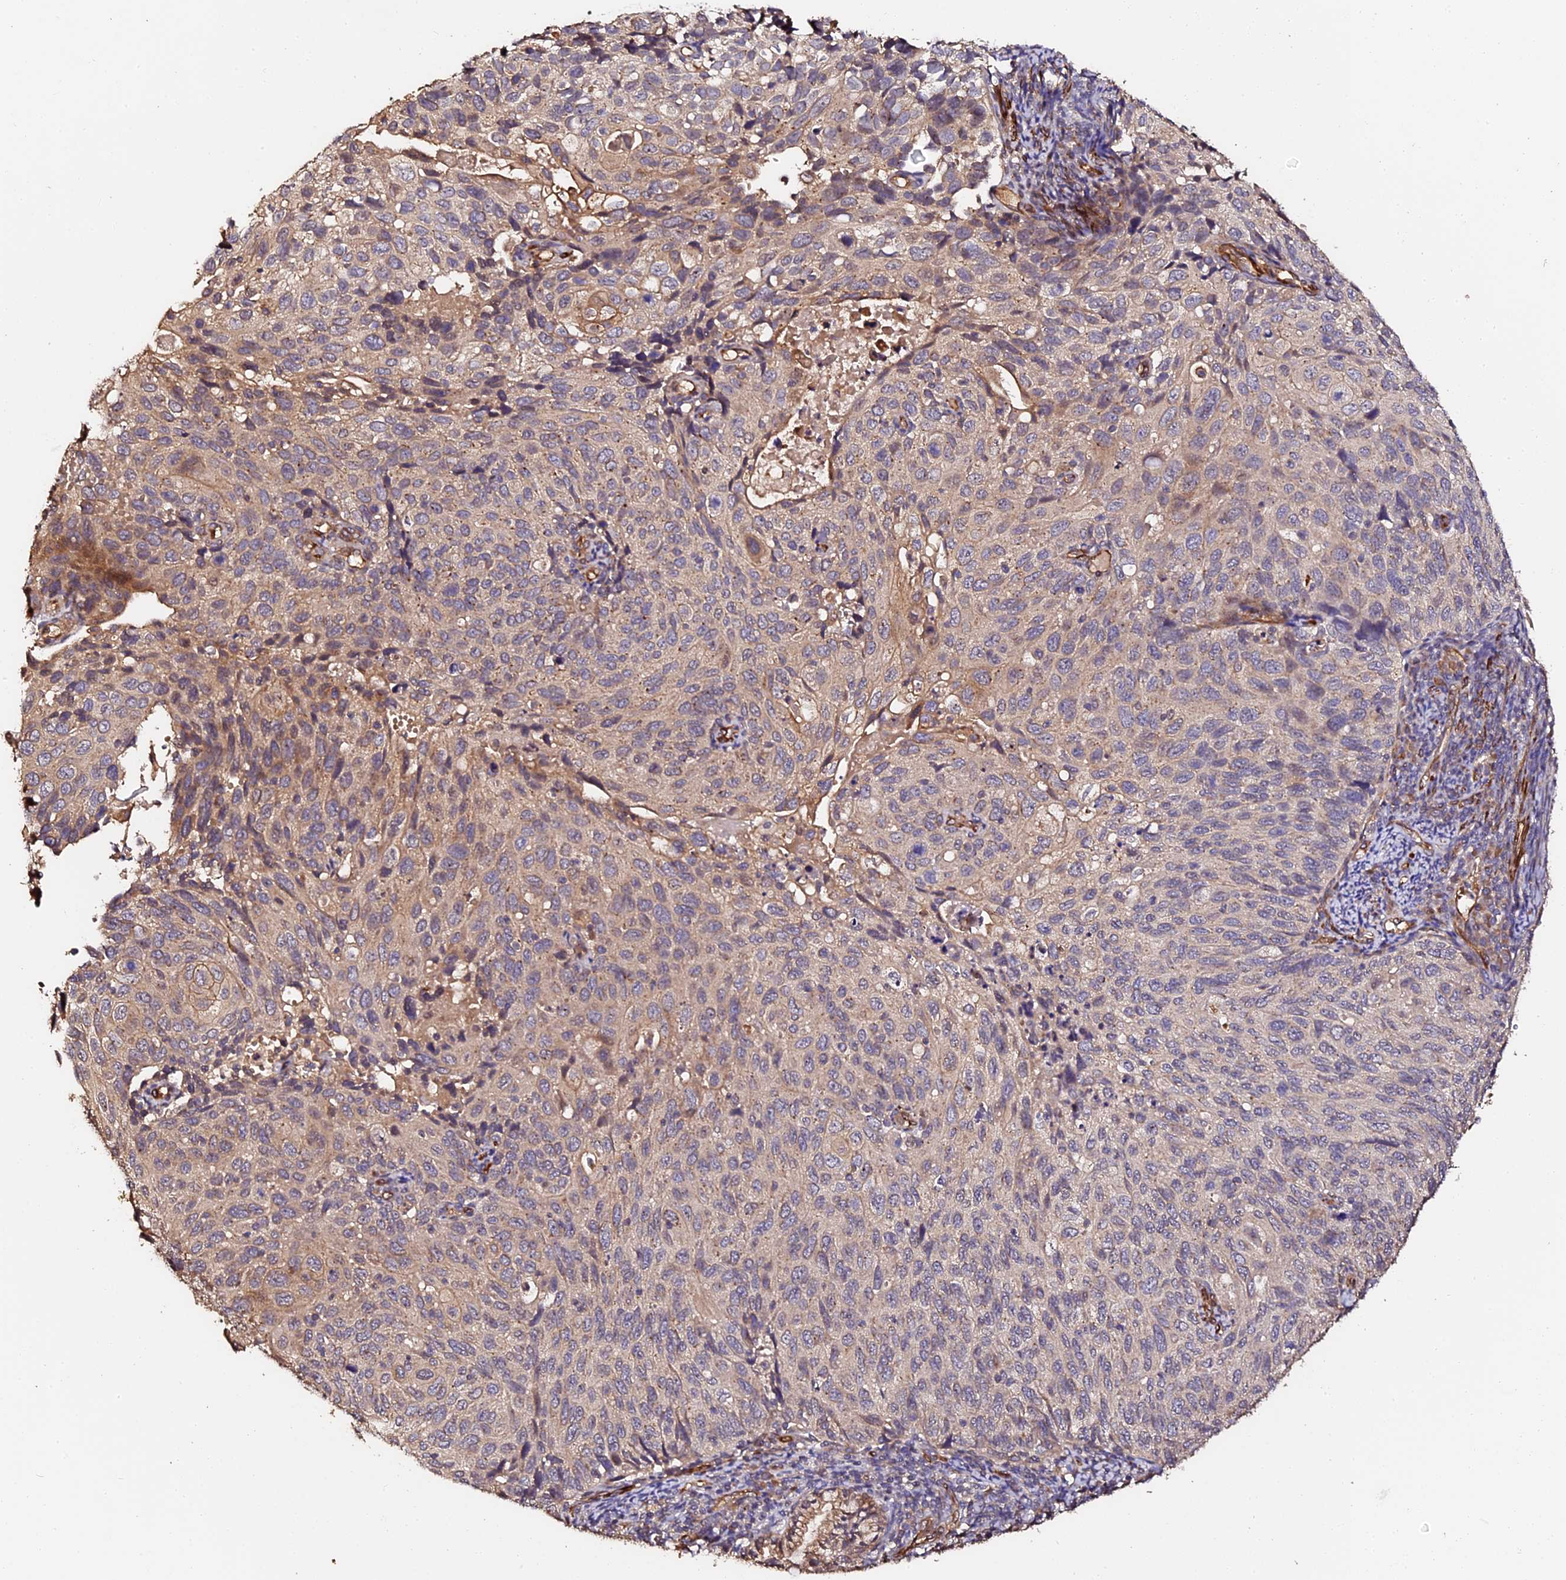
{"staining": {"intensity": "weak", "quantity": "<25%", "location": "cytoplasmic/membranous"}, "tissue": "cervical cancer", "cell_type": "Tumor cells", "image_type": "cancer", "snomed": [{"axis": "morphology", "description": "Squamous cell carcinoma, NOS"}, {"axis": "topography", "description": "Cervix"}], "caption": "Immunohistochemistry (IHC) image of neoplastic tissue: human squamous cell carcinoma (cervical) stained with DAB reveals no significant protein staining in tumor cells. Brightfield microscopy of IHC stained with DAB (brown) and hematoxylin (blue), captured at high magnification.", "gene": "TDO2", "patient": {"sex": "female", "age": 70}}